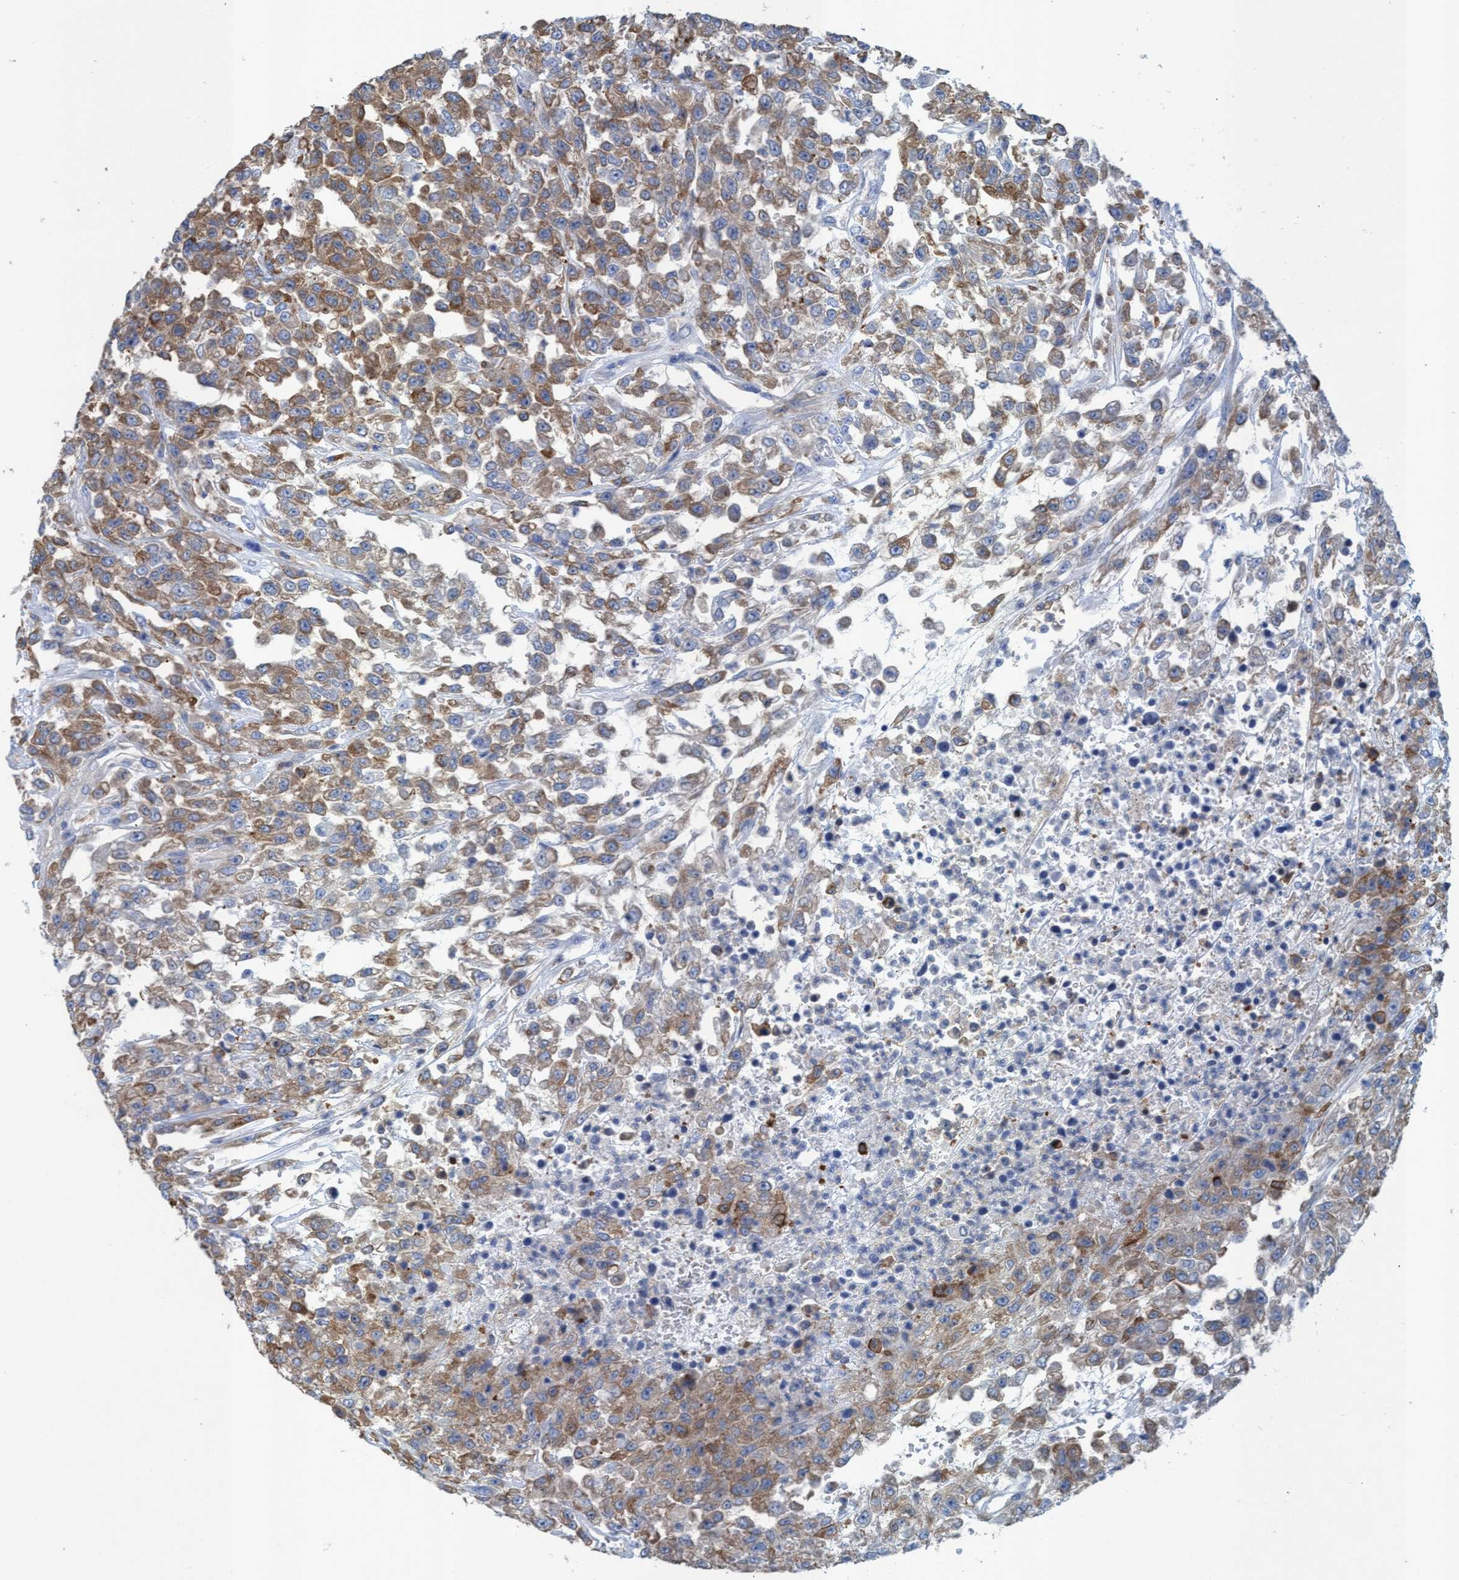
{"staining": {"intensity": "moderate", "quantity": ">75%", "location": "cytoplasmic/membranous"}, "tissue": "urothelial cancer", "cell_type": "Tumor cells", "image_type": "cancer", "snomed": [{"axis": "morphology", "description": "Urothelial carcinoma, High grade"}, {"axis": "topography", "description": "Urinary bladder"}], "caption": "The histopathology image demonstrates staining of urothelial cancer, revealing moderate cytoplasmic/membranous protein staining (brown color) within tumor cells.", "gene": "EZR", "patient": {"sex": "male", "age": 46}}